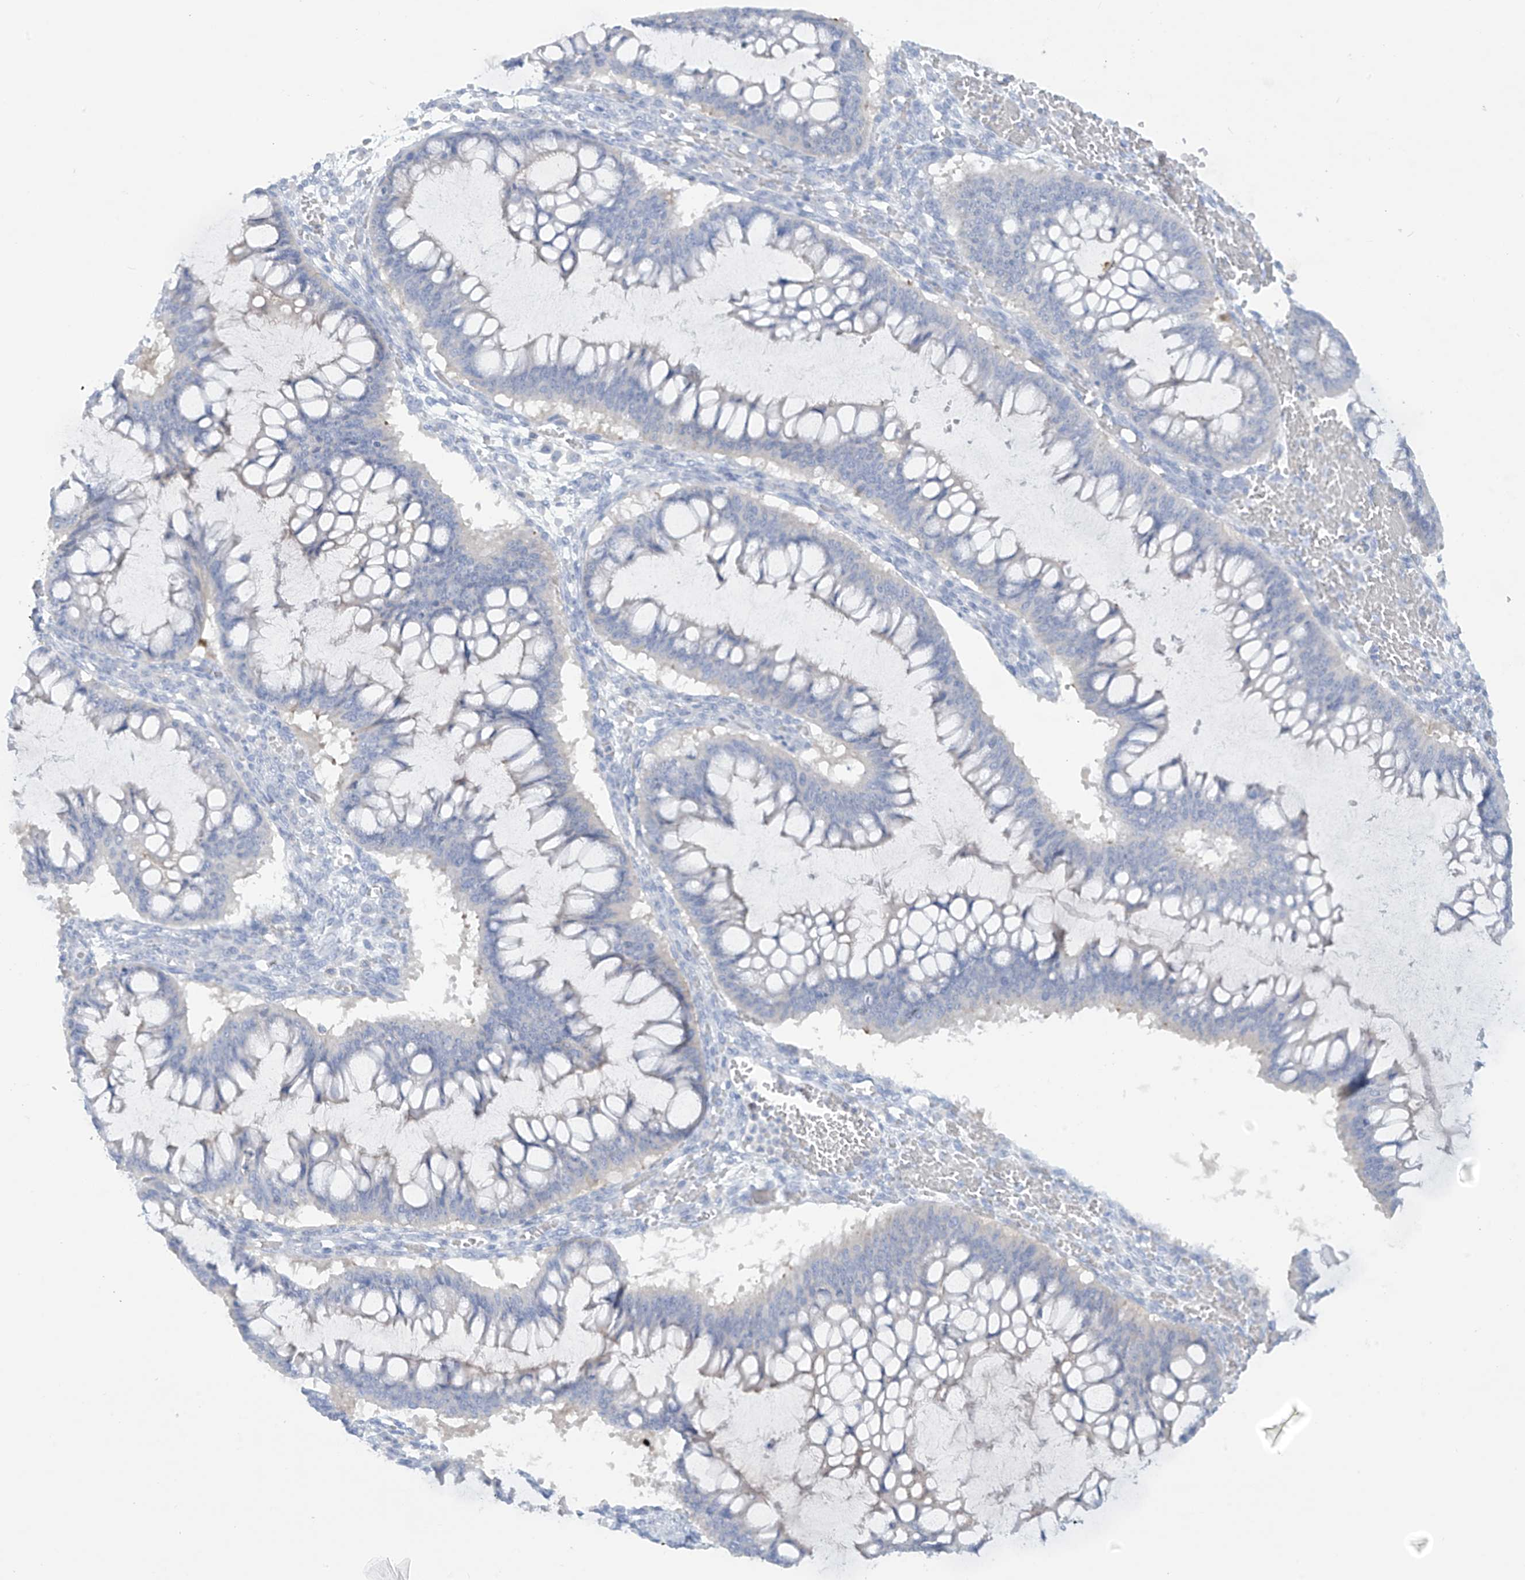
{"staining": {"intensity": "negative", "quantity": "none", "location": "none"}, "tissue": "ovarian cancer", "cell_type": "Tumor cells", "image_type": "cancer", "snomed": [{"axis": "morphology", "description": "Cystadenocarcinoma, mucinous, NOS"}, {"axis": "topography", "description": "Ovary"}], "caption": "This is an immunohistochemistry (IHC) image of ovarian cancer. There is no expression in tumor cells.", "gene": "TRMT2B", "patient": {"sex": "female", "age": 73}}